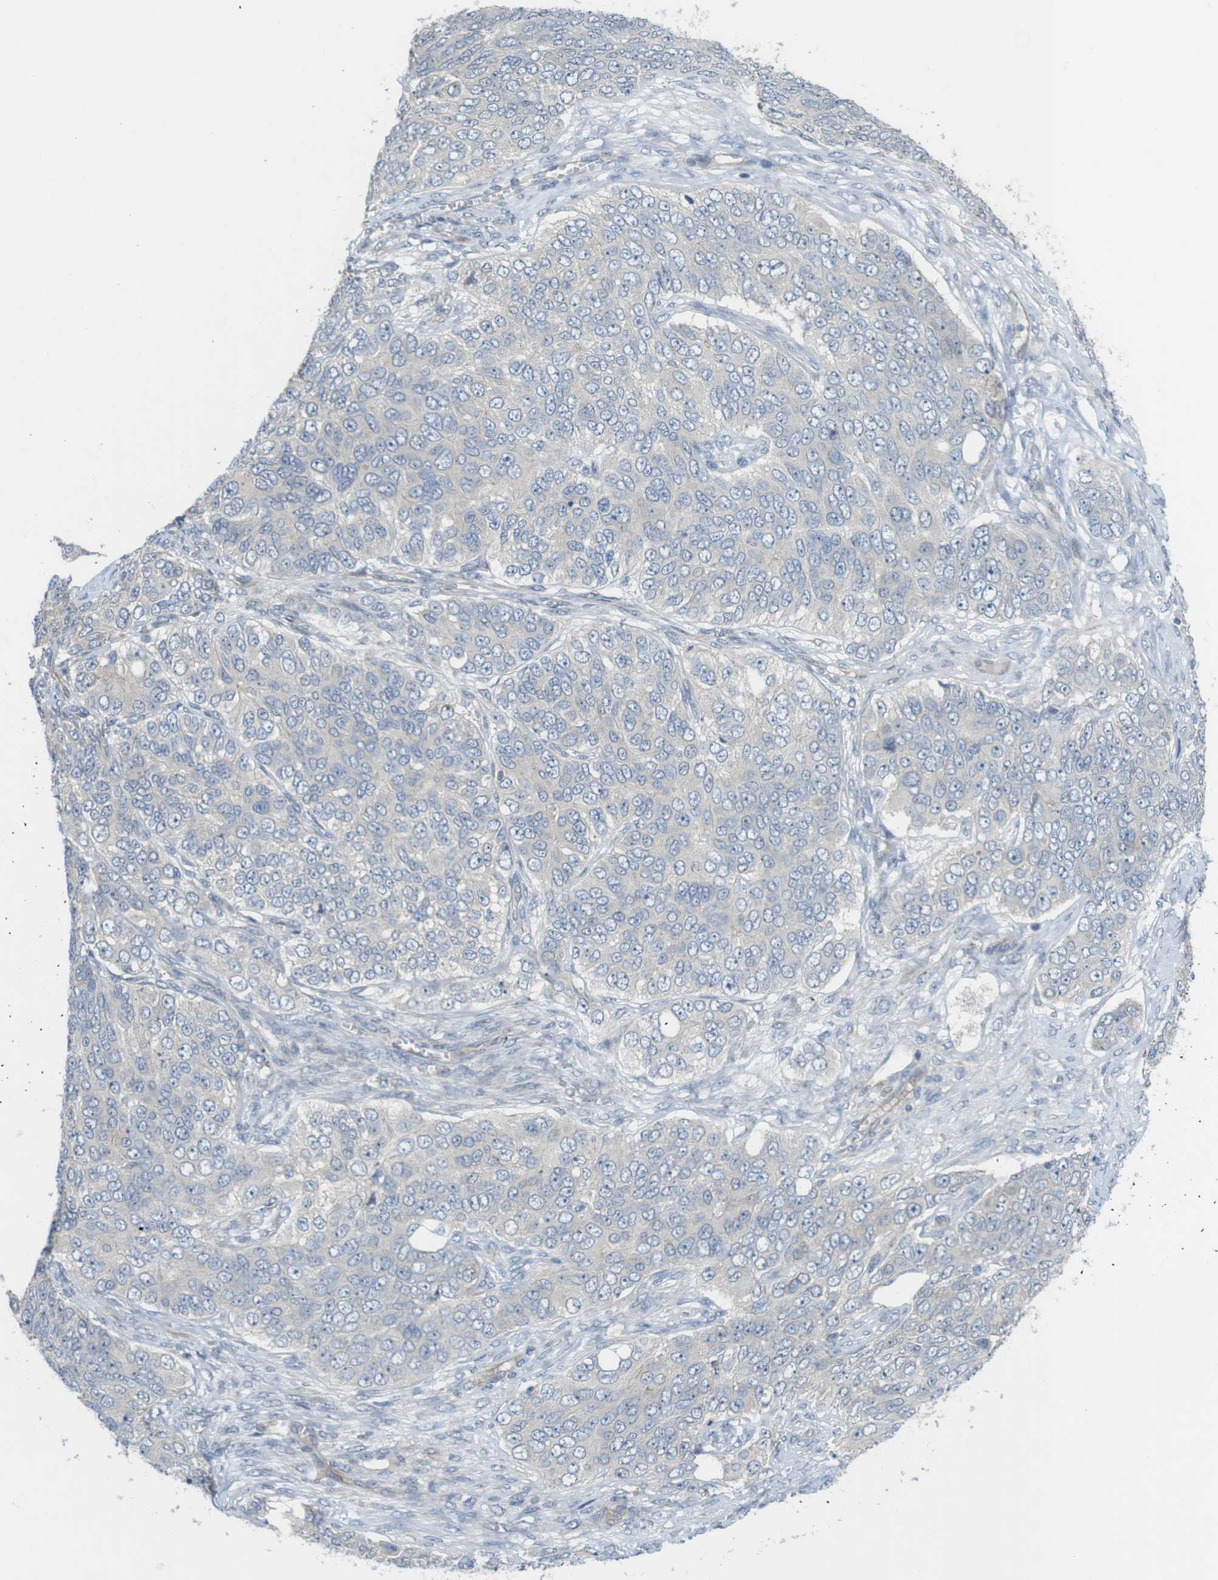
{"staining": {"intensity": "negative", "quantity": "none", "location": "none"}, "tissue": "ovarian cancer", "cell_type": "Tumor cells", "image_type": "cancer", "snomed": [{"axis": "morphology", "description": "Carcinoma, endometroid"}, {"axis": "topography", "description": "Ovary"}], "caption": "This is an IHC micrograph of human ovarian endometroid carcinoma. There is no expression in tumor cells.", "gene": "ABHD15", "patient": {"sex": "female", "age": 51}}